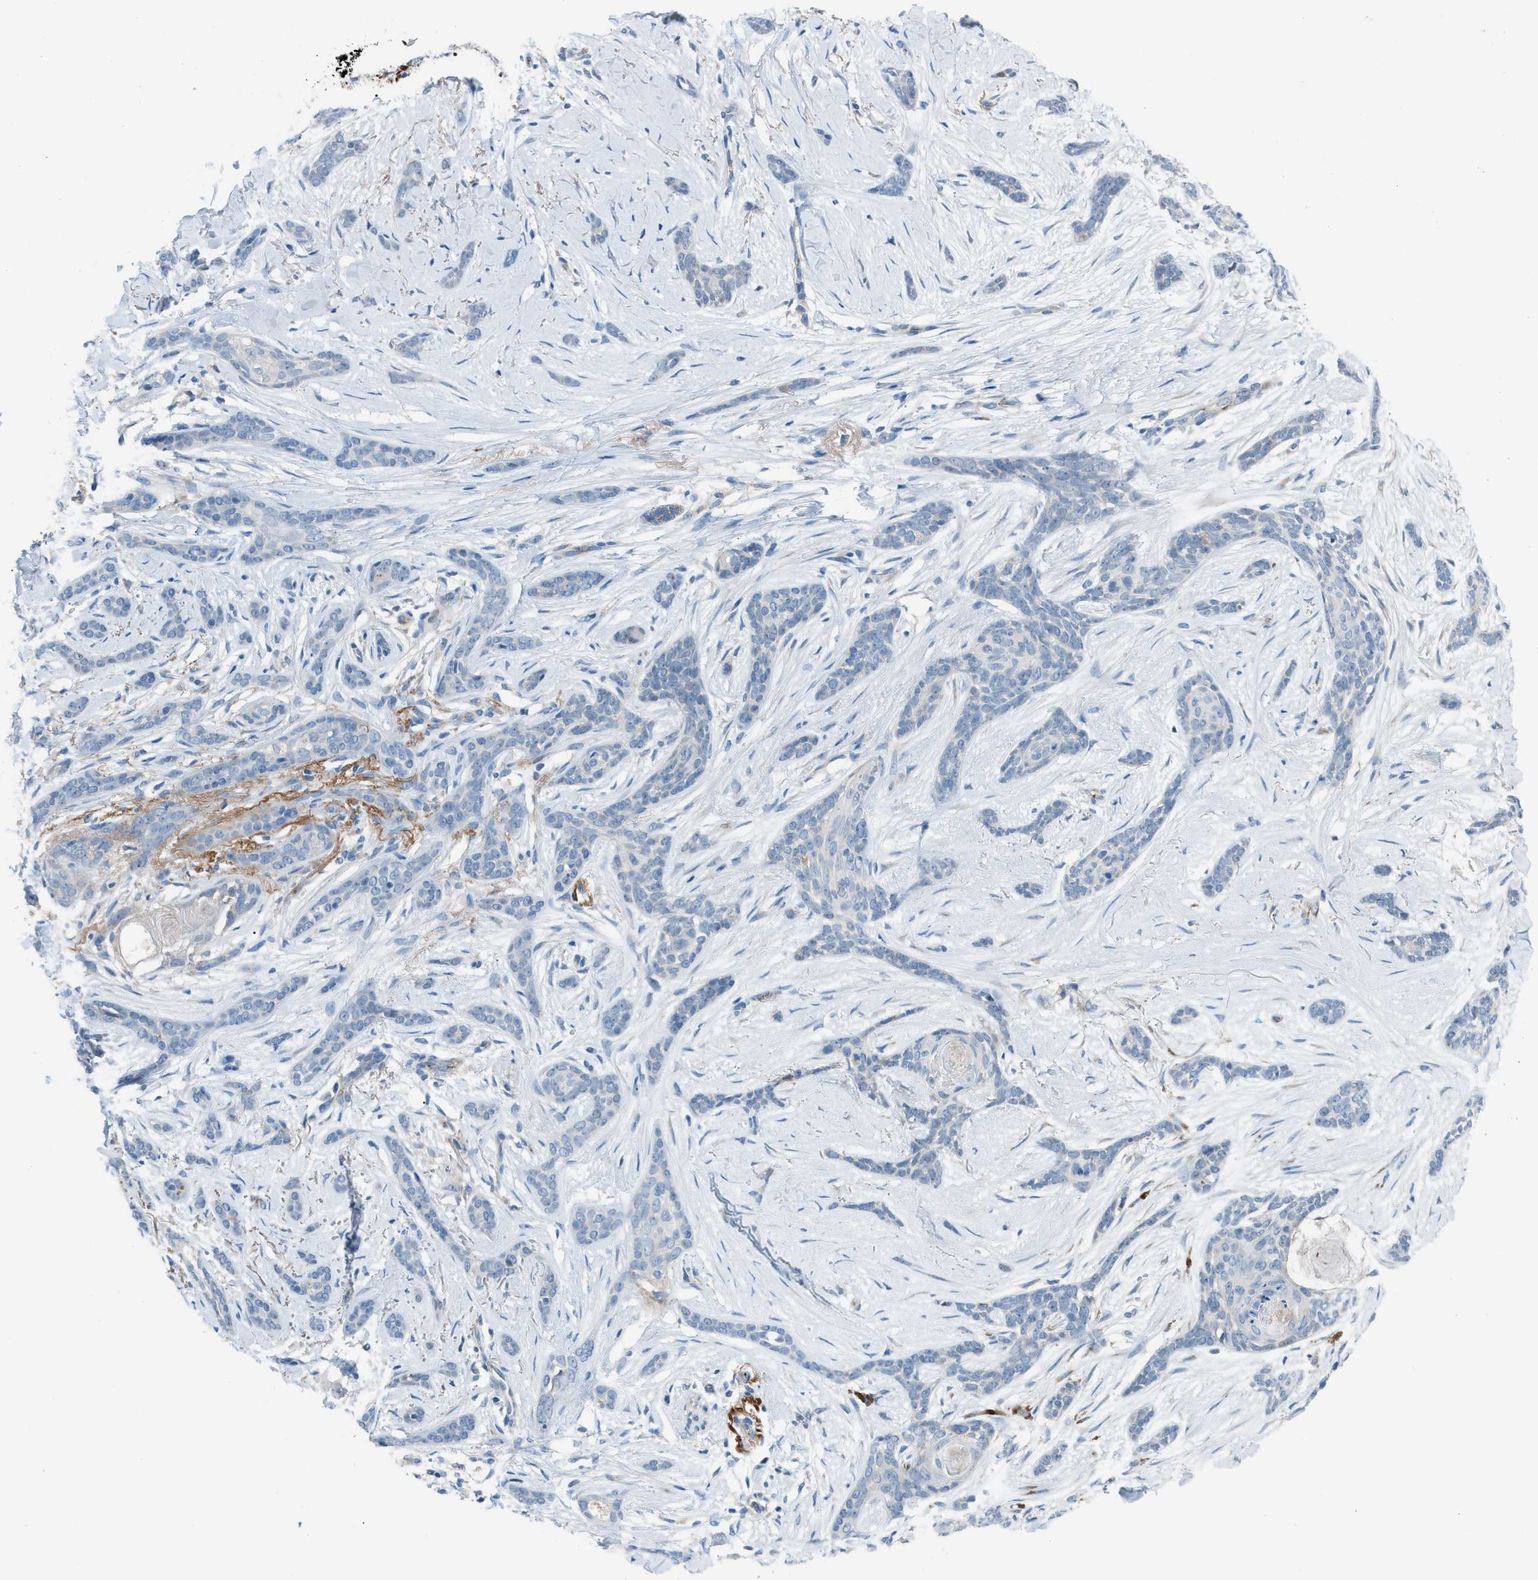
{"staining": {"intensity": "negative", "quantity": "none", "location": "none"}, "tissue": "skin cancer", "cell_type": "Tumor cells", "image_type": "cancer", "snomed": [{"axis": "morphology", "description": "Basal cell carcinoma"}, {"axis": "morphology", "description": "Adnexal tumor, benign"}, {"axis": "topography", "description": "Skin"}], "caption": "The immunohistochemistry (IHC) micrograph has no significant staining in tumor cells of skin cancer (benign adnexal tumor) tissue.", "gene": "HEG1", "patient": {"sex": "female", "age": 42}}